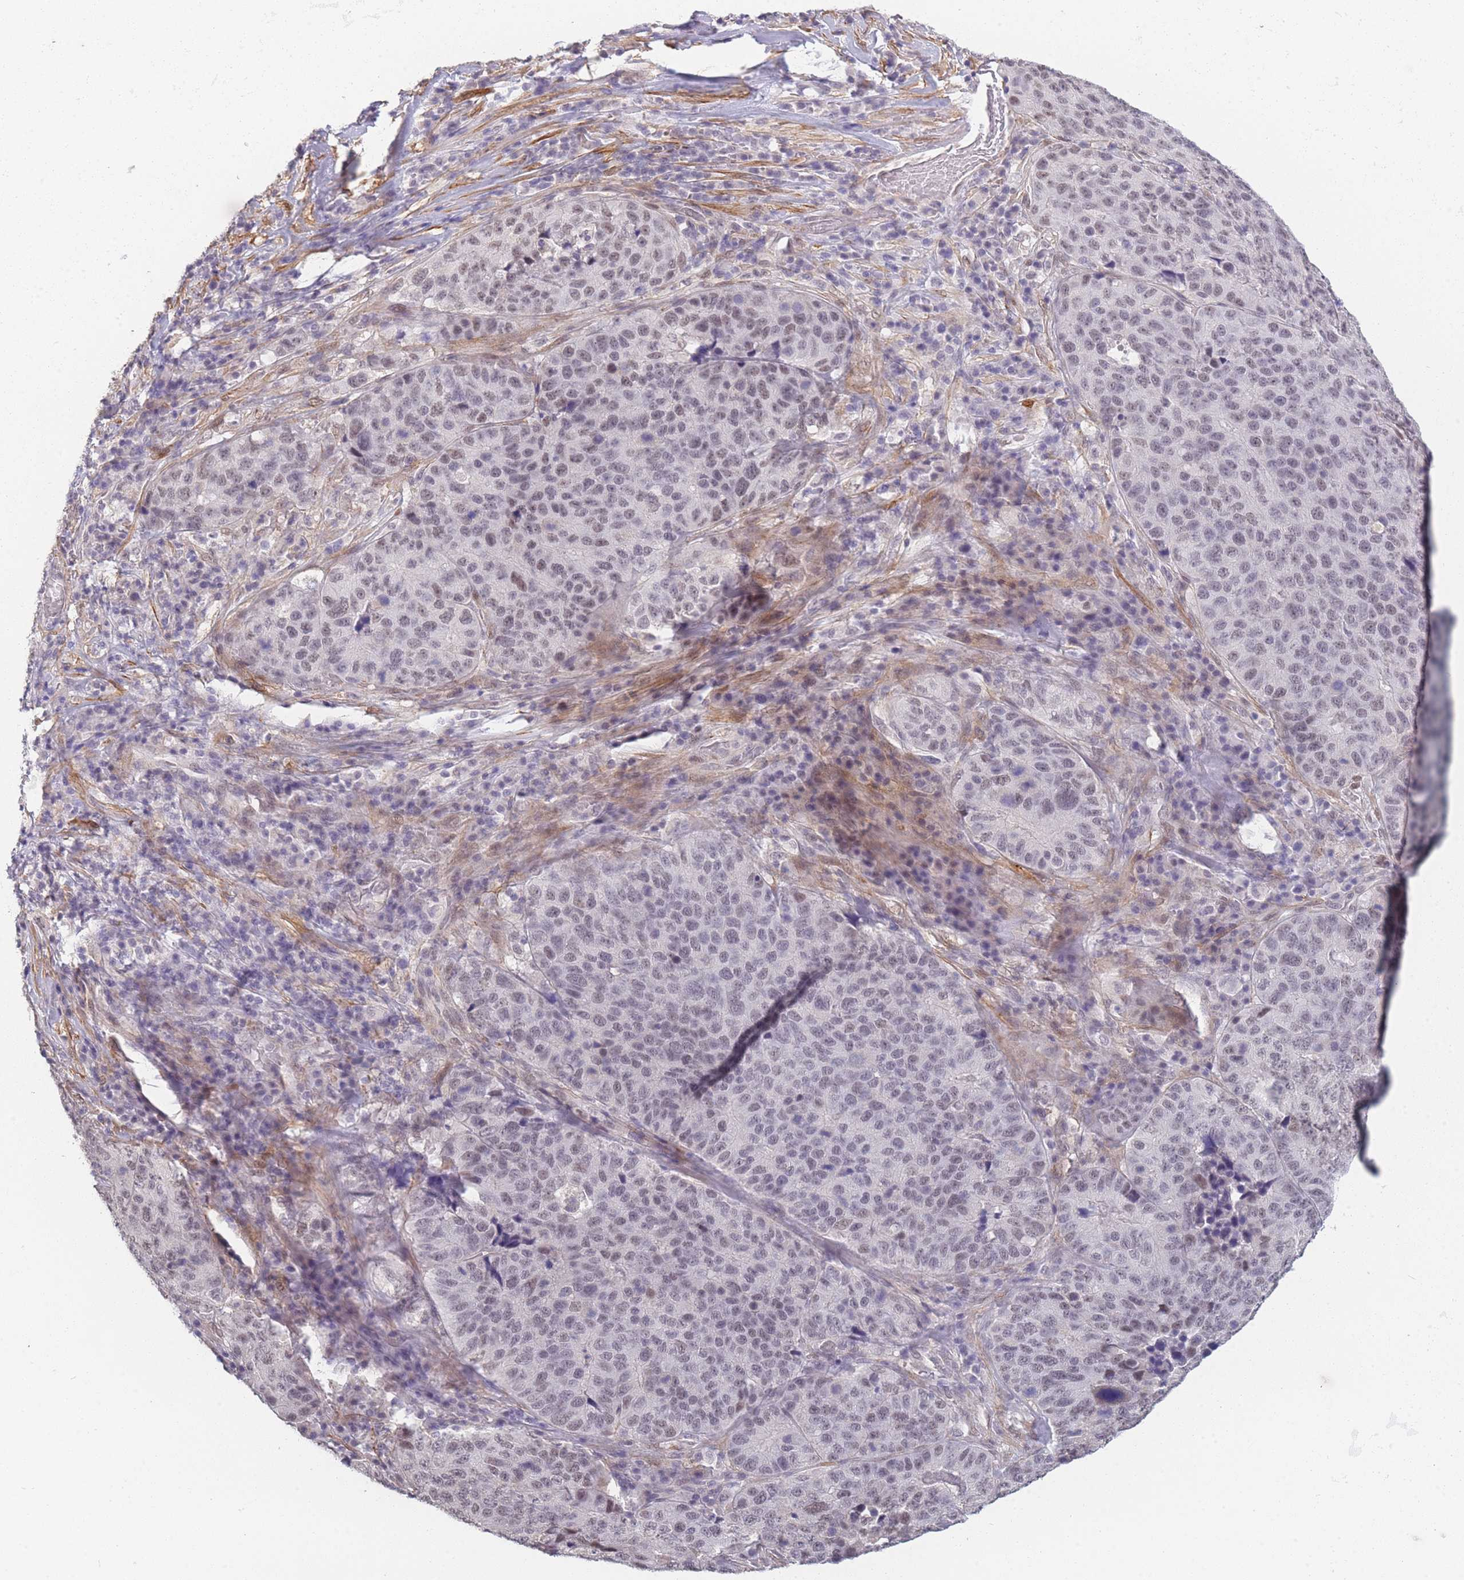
{"staining": {"intensity": "weak", "quantity": "25%-75%", "location": "nuclear"}, "tissue": "stomach cancer", "cell_type": "Tumor cells", "image_type": "cancer", "snomed": [{"axis": "morphology", "description": "Adenocarcinoma, NOS"}, {"axis": "topography", "description": "Stomach"}], "caption": "Immunohistochemical staining of adenocarcinoma (stomach) displays low levels of weak nuclear protein staining in about 25%-75% of tumor cells.", "gene": "SIN3B", "patient": {"sex": "male", "age": 71}}